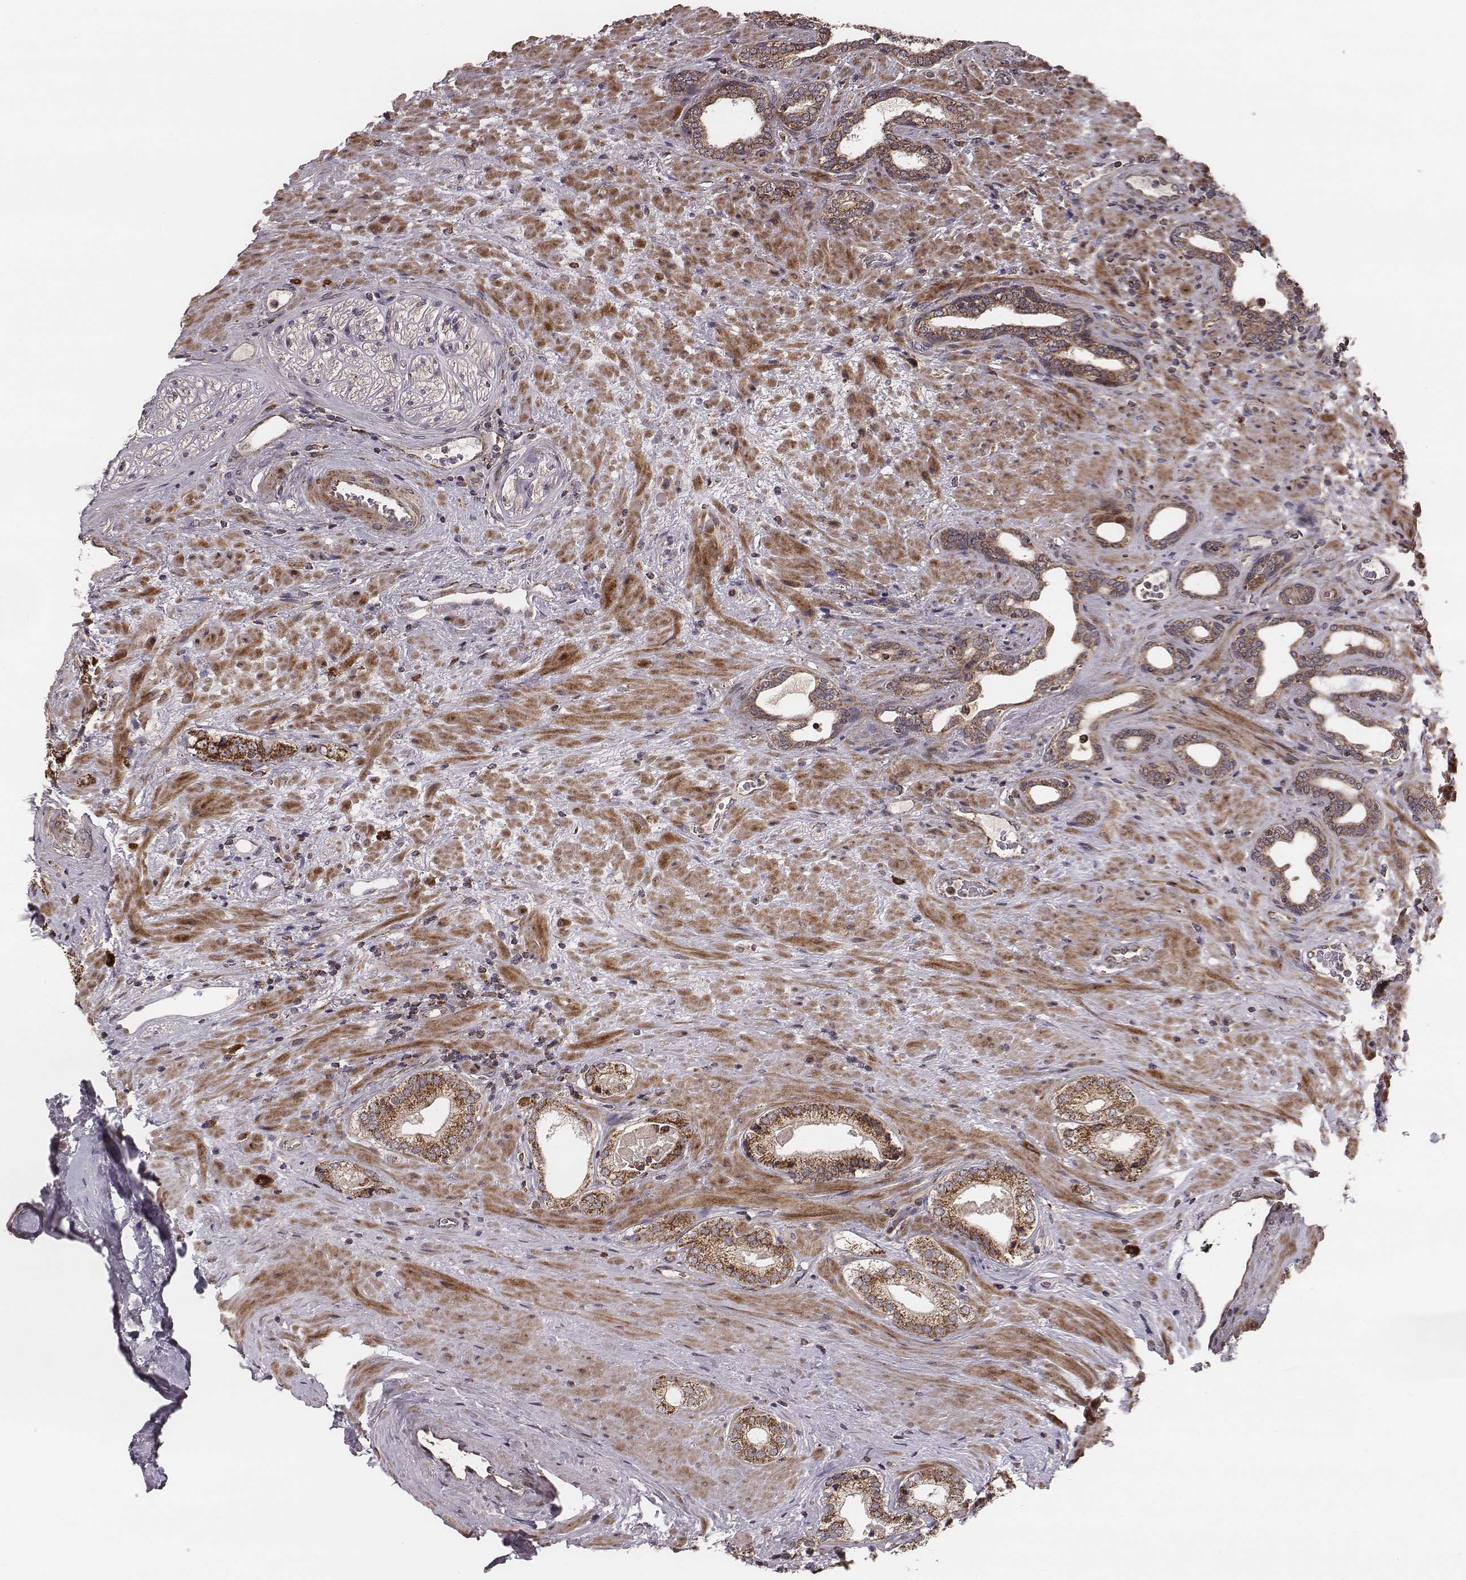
{"staining": {"intensity": "moderate", "quantity": ">75%", "location": "cytoplasmic/membranous"}, "tissue": "prostate cancer", "cell_type": "Tumor cells", "image_type": "cancer", "snomed": [{"axis": "morphology", "description": "Adenocarcinoma, Low grade"}, {"axis": "topography", "description": "Prostate and seminal vesicle, NOS"}], "caption": "Prostate cancer (low-grade adenocarcinoma) was stained to show a protein in brown. There is medium levels of moderate cytoplasmic/membranous positivity in about >75% of tumor cells.", "gene": "ZDHHC21", "patient": {"sex": "male", "age": 61}}